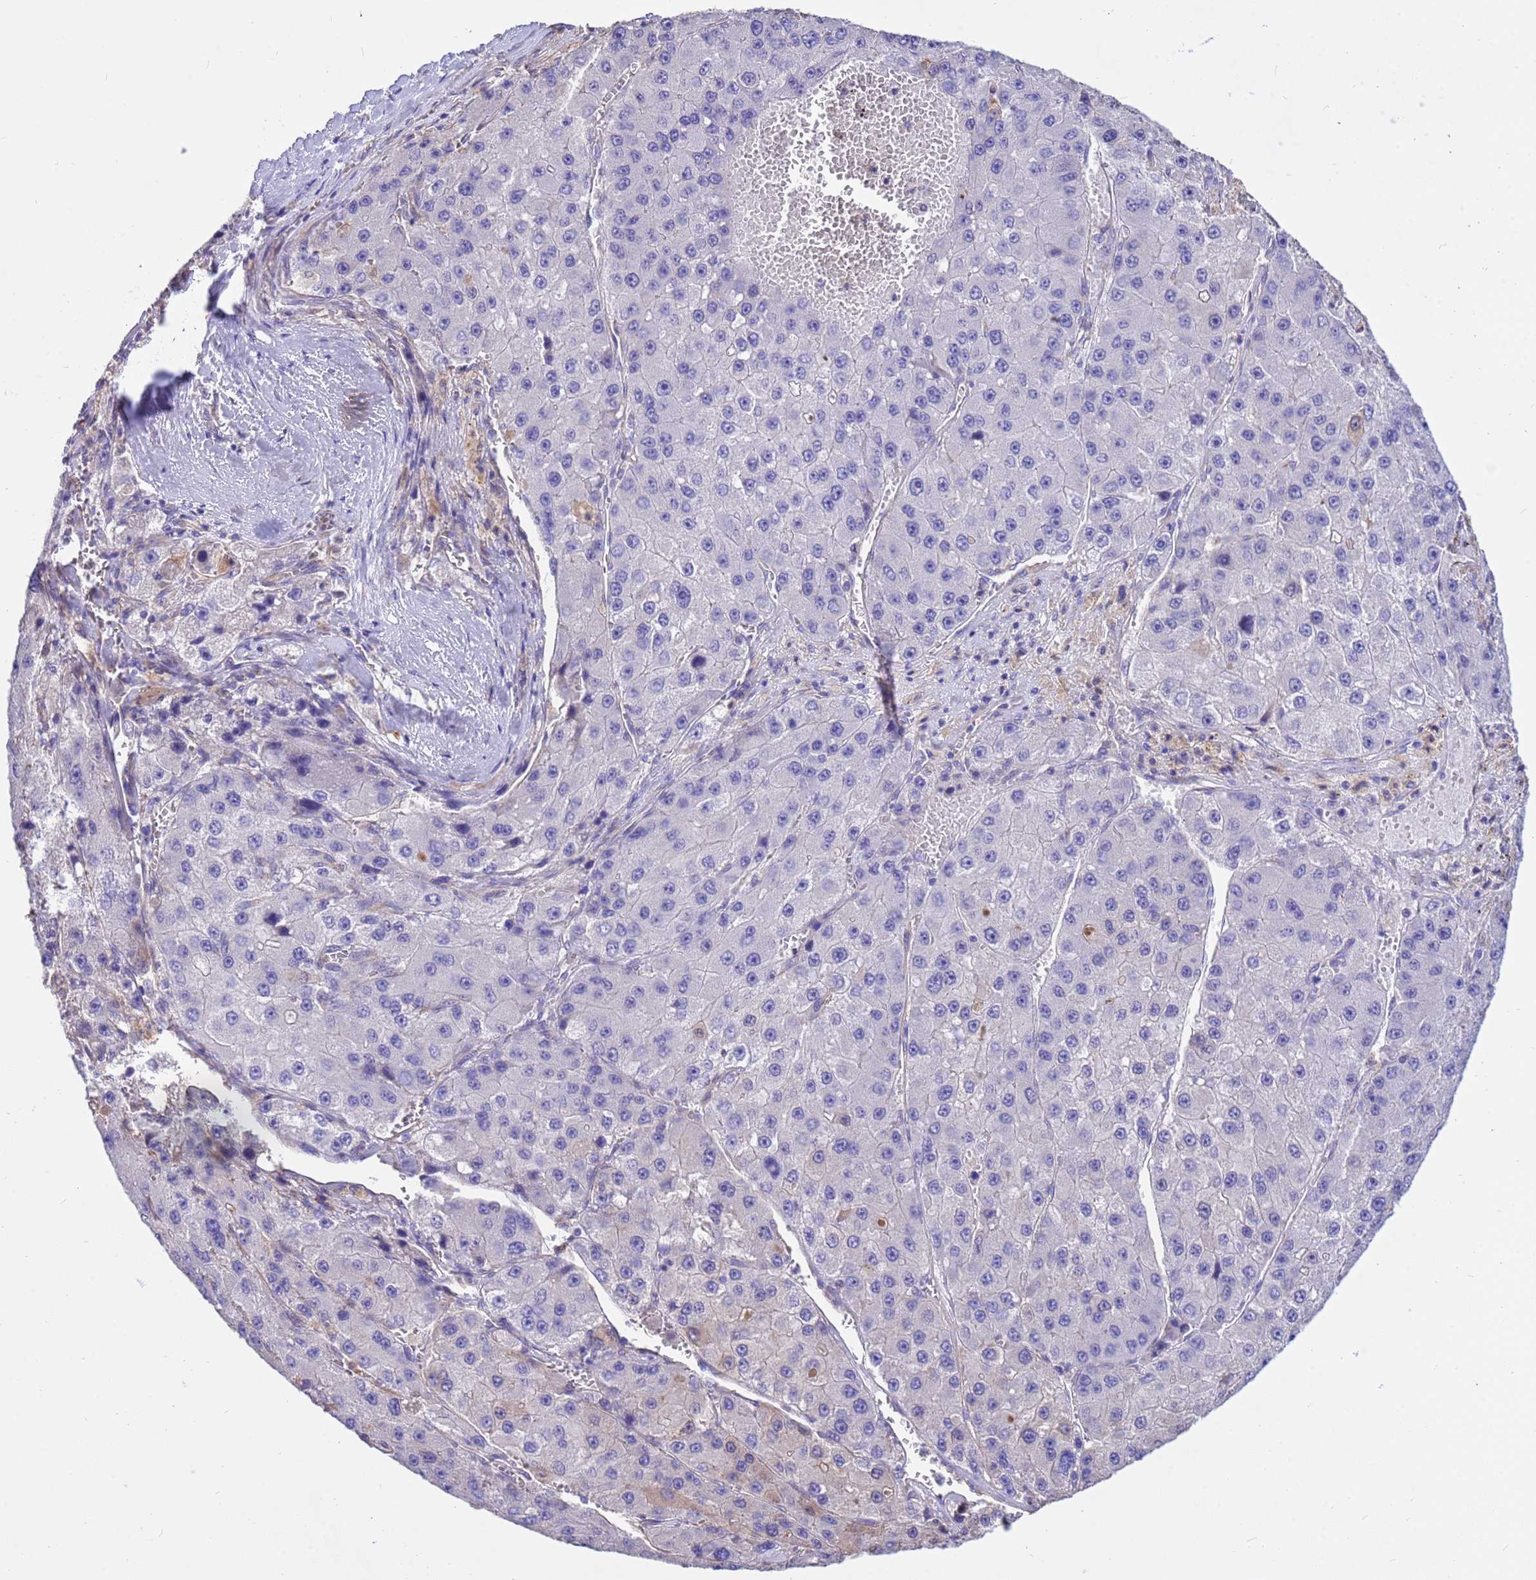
{"staining": {"intensity": "negative", "quantity": "none", "location": "none"}, "tissue": "liver cancer", "cell_type": "Tumor cells", "image_type": "cancer", "snomed": [{"axis": "morphology", "description": "Carcinoma, Hepatocellular, NOS"}, {"axis": "topography", "description": "Liver"}], "caption": "Immunohistochemistry (IHC) micrograph of human liver cancer stained for a protein (brown), which exhibits no expression in tumor cells.", "gene": "TCEAL3", "patient": {"sex": "female", "age": 73}}